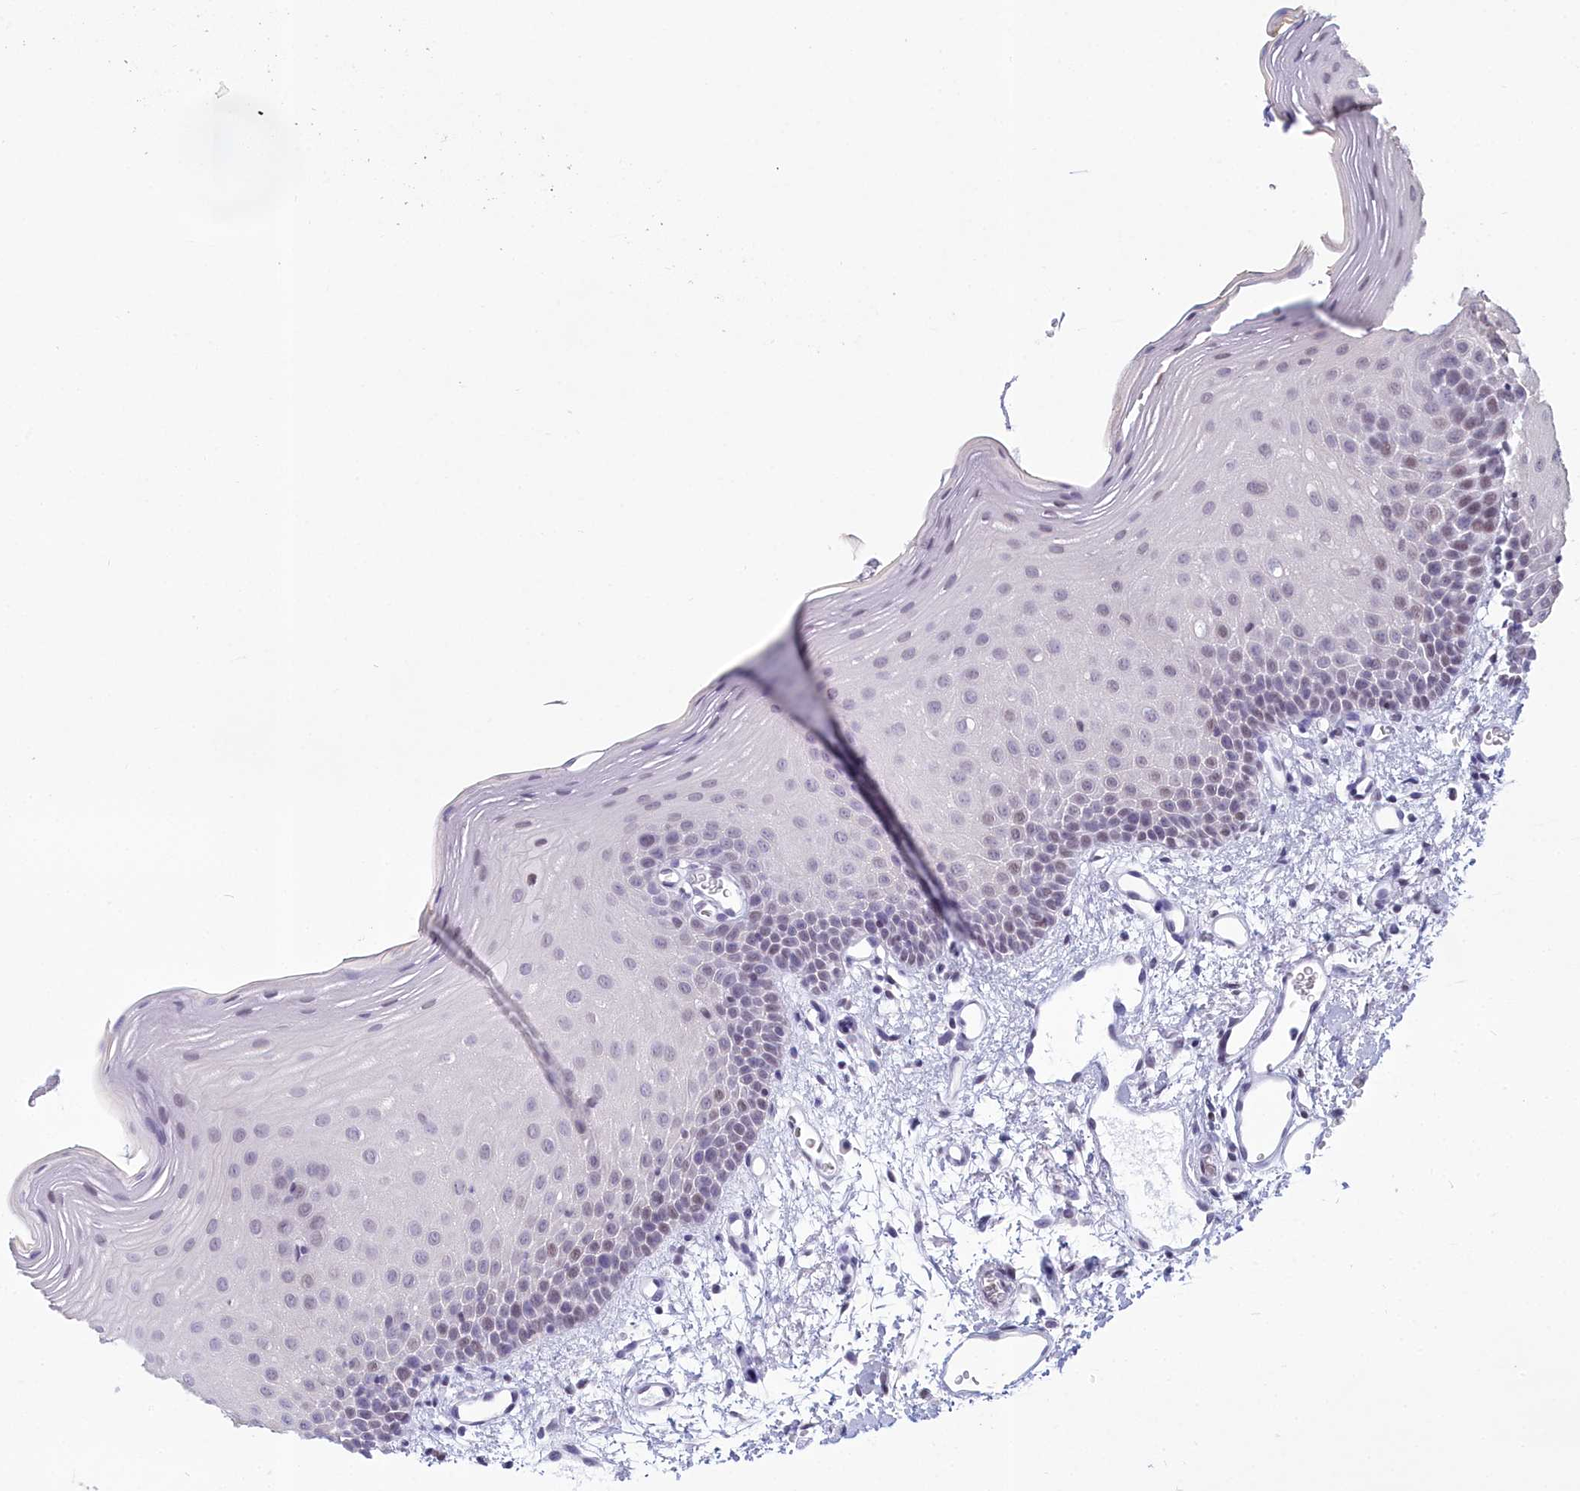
{"staining": {"intensity": "moderate", "quantity": "<25%", "location": "nuclear"}, "tissue": "oral mucosa", "cell_type": "Squamous epithelial cells", "image_type": "normal", "snomed": [{"axis": "morphology", "description": "Normal tissue, NOS"}, {"axis": "topography", "description": "Oral tissue"}], "caption": "Immunohistochemical staining of benign oral mucosa demonstrates moderate nuclear protein staining in about <25% of squamous epithelial cells.", "gene": "CDC26", "patient": {"sex": "female", "age": 70}}